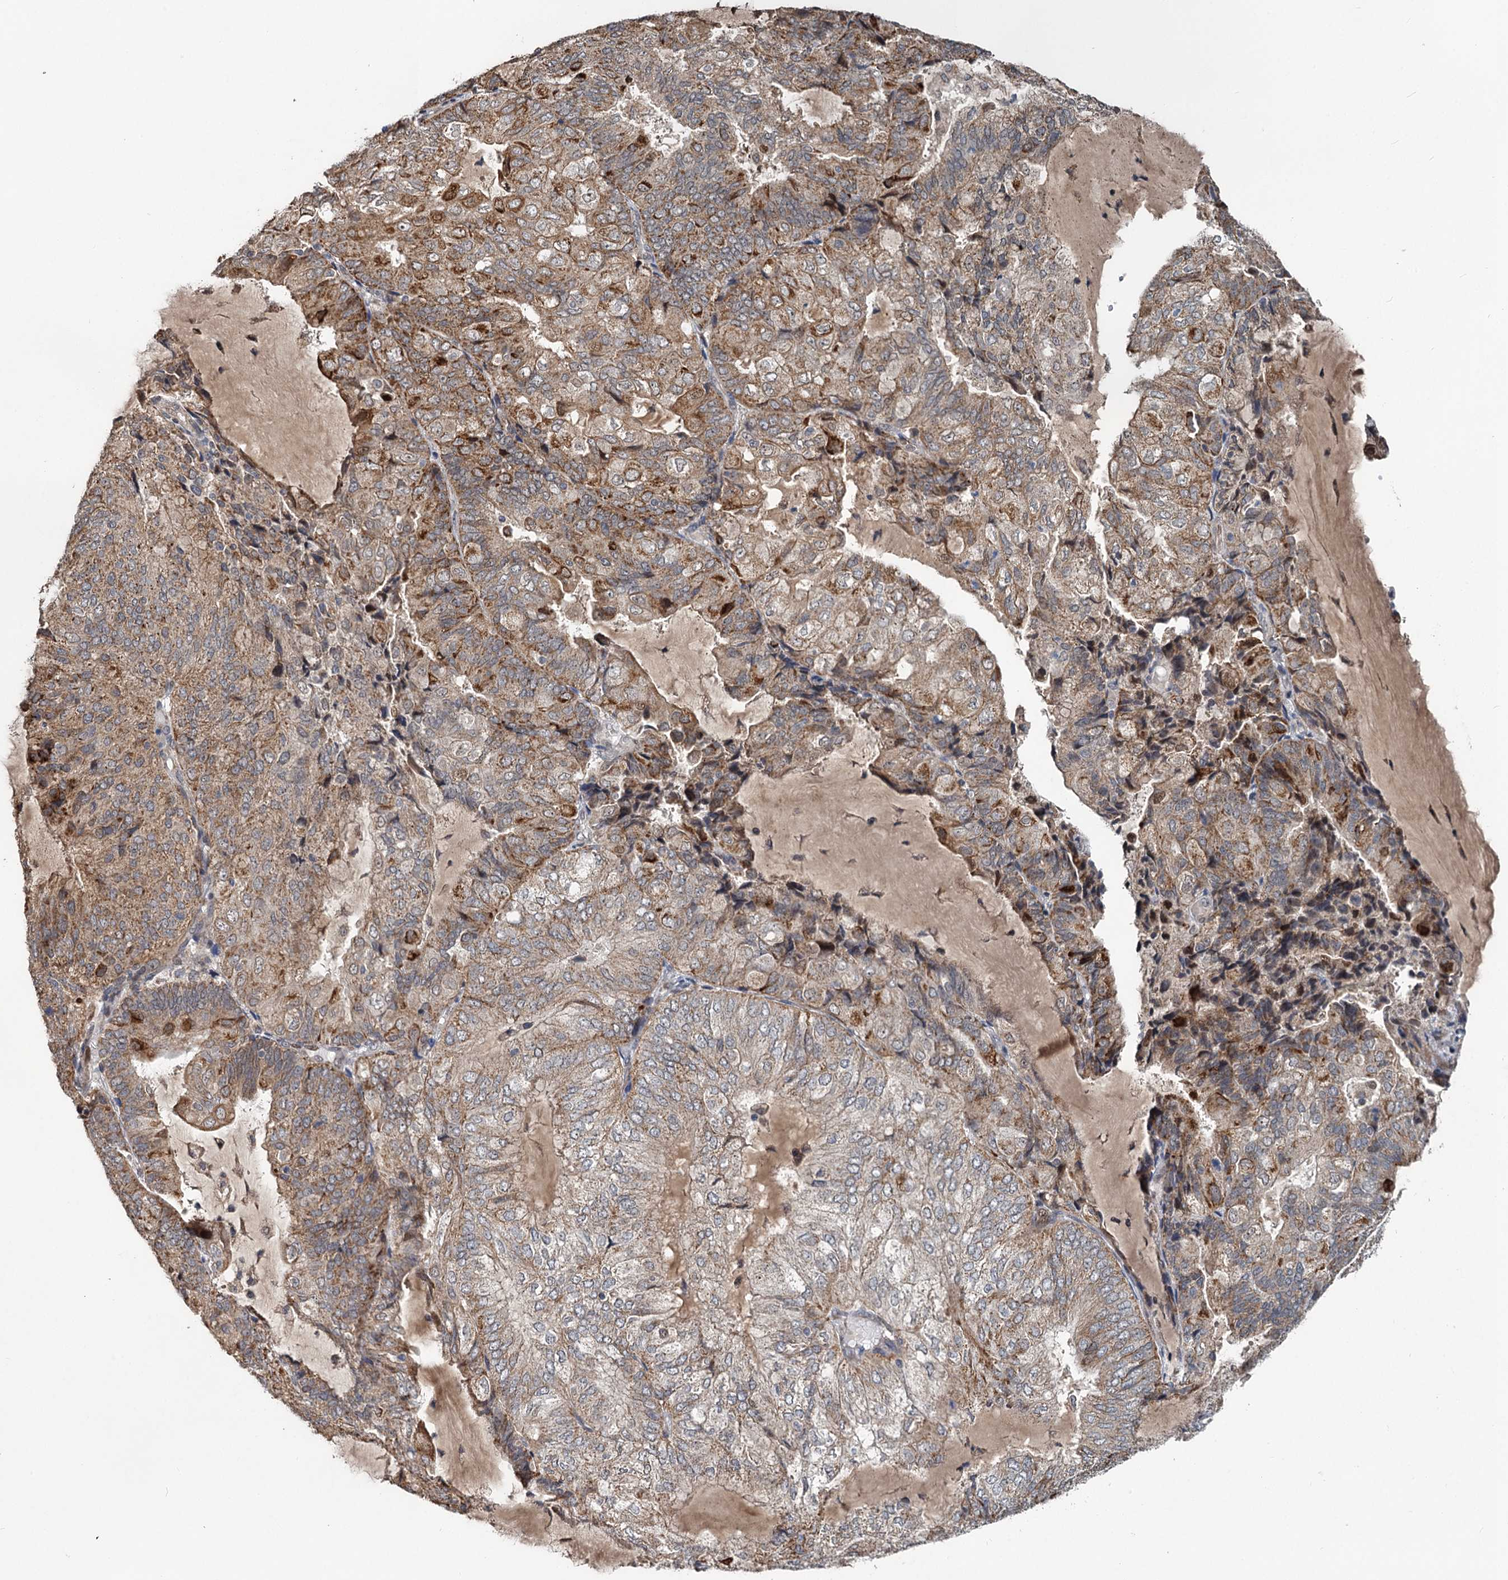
{"staining": {"intensity": "moderate", "quantity": ">75%", "location": "cytoplasmic/membranous"}, "tissue": "endometrial cancer", "cell_type": "Tumor cells", "image_type": "cancer", "snomed": [{"axis": "morphology", "description": "Adenocarcinoma, NOS"}, {"axis": "topography", "description": "Endometrium"}], "caption": "Approximately >75% of tumor cells in adenocarcinoma (endometrial) demonstrate moderate cytoplasmic/membranous protein staining as visualized by brown immunohistochemical staining.", "gene": "RITA1", "patient": {"sex": "female", "age": 81}}